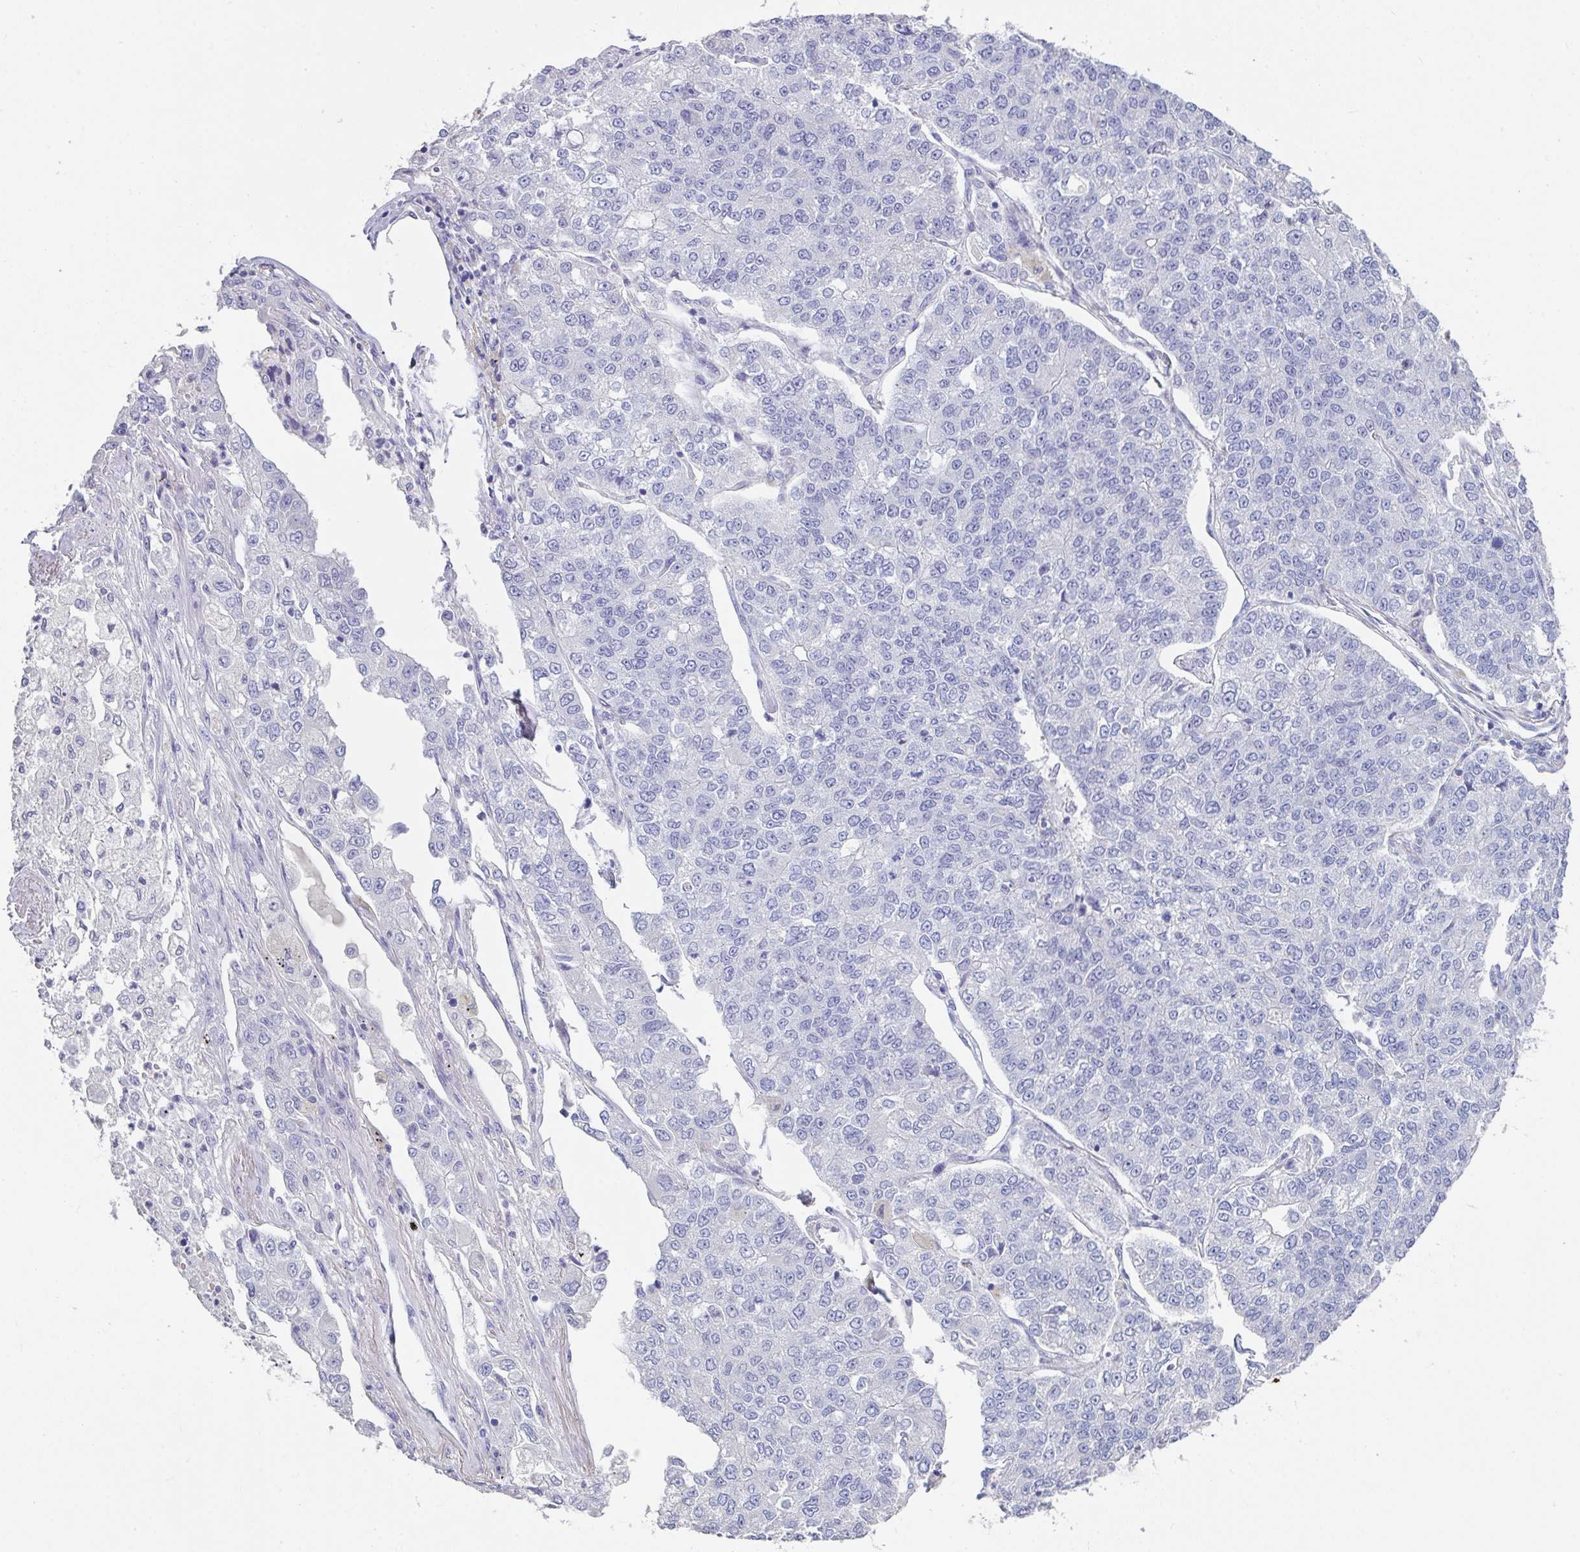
{"staining": {"intensity": "negative", "quantity": "none", "location": "none"}, "tissue": "lung cancer", "cell_type": "Tumor cells", "image_type": "cancer", "snomed": [{"axis": "morphology", "description": "Adenocarcinoma, NOS"}, {"axis": "topography", "description": "Lung"}], "caption": "Histopathology image shows no significant protein expression in tumor cells of adenocarcinoma (lung). (Immunohistochemistry, brightfield microscopy, high magnification).", "gene": "SLC44A4", "patient": {"sex": "male", "age": 49}}